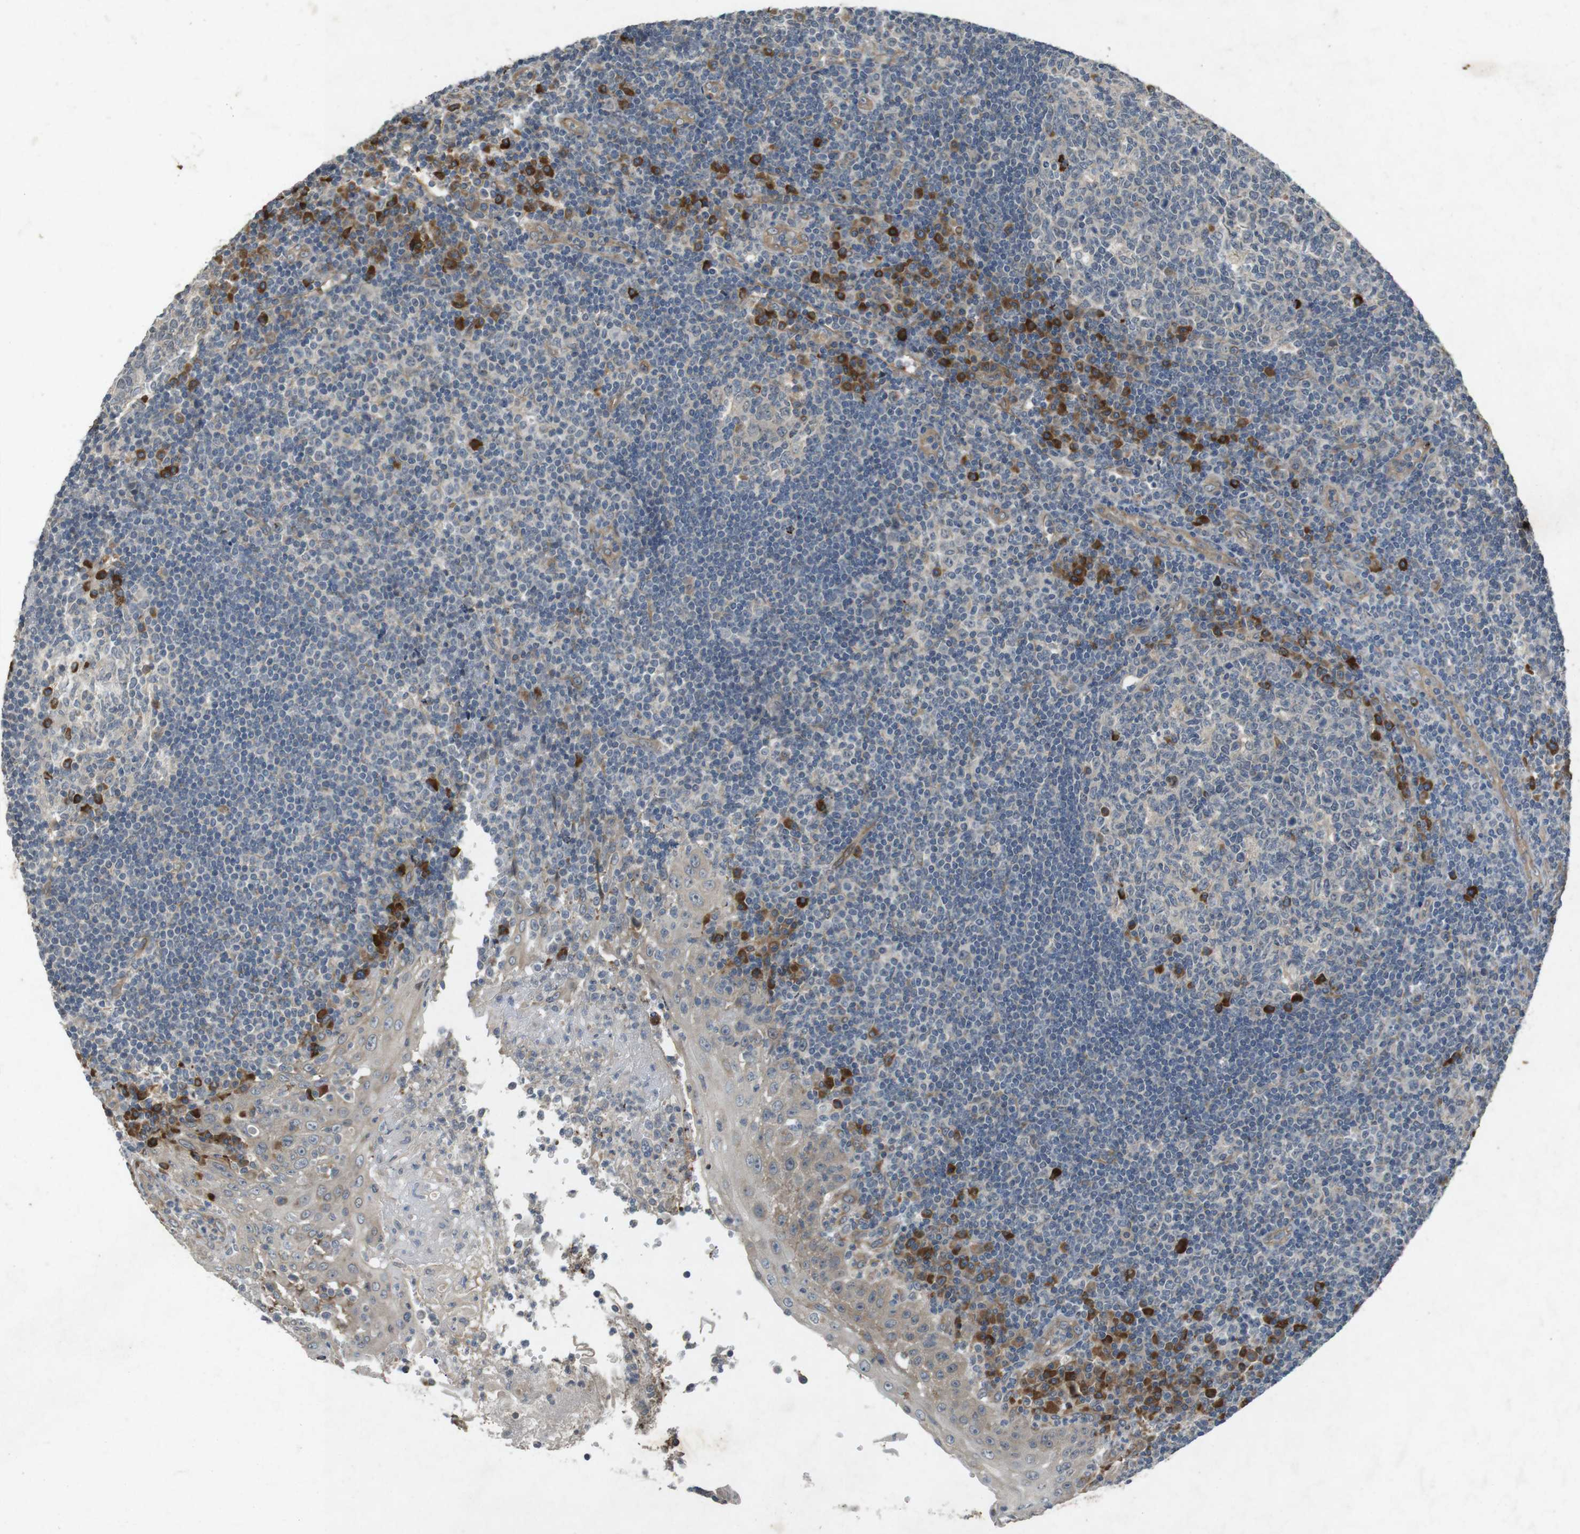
{"staining": {"intensity": "strong", "quantity": "<25%", "location": "cytoplasmic/membranous"}, "tissue": "tonsil", "cell_type": "Germinal center cells", "image_type": "normal", "snomed": [{"axis": "morphology", "description": "Normal tissue, NOS"}, {"axis": "topography", "description": "Tonsil"}], "caption": "Immunohistochemistry micrograph of benign tonsil: tonsil stained using immunohistochemistry (IHC) demonstrates medium levels of strong protein expression localized specifically in the cytoplasmic/membranous of germinal center cells, appearing as a cytoplasmic/membranous brown color.", "gene": "FLCN", "patient": {"sex": "female", "age": 40}}